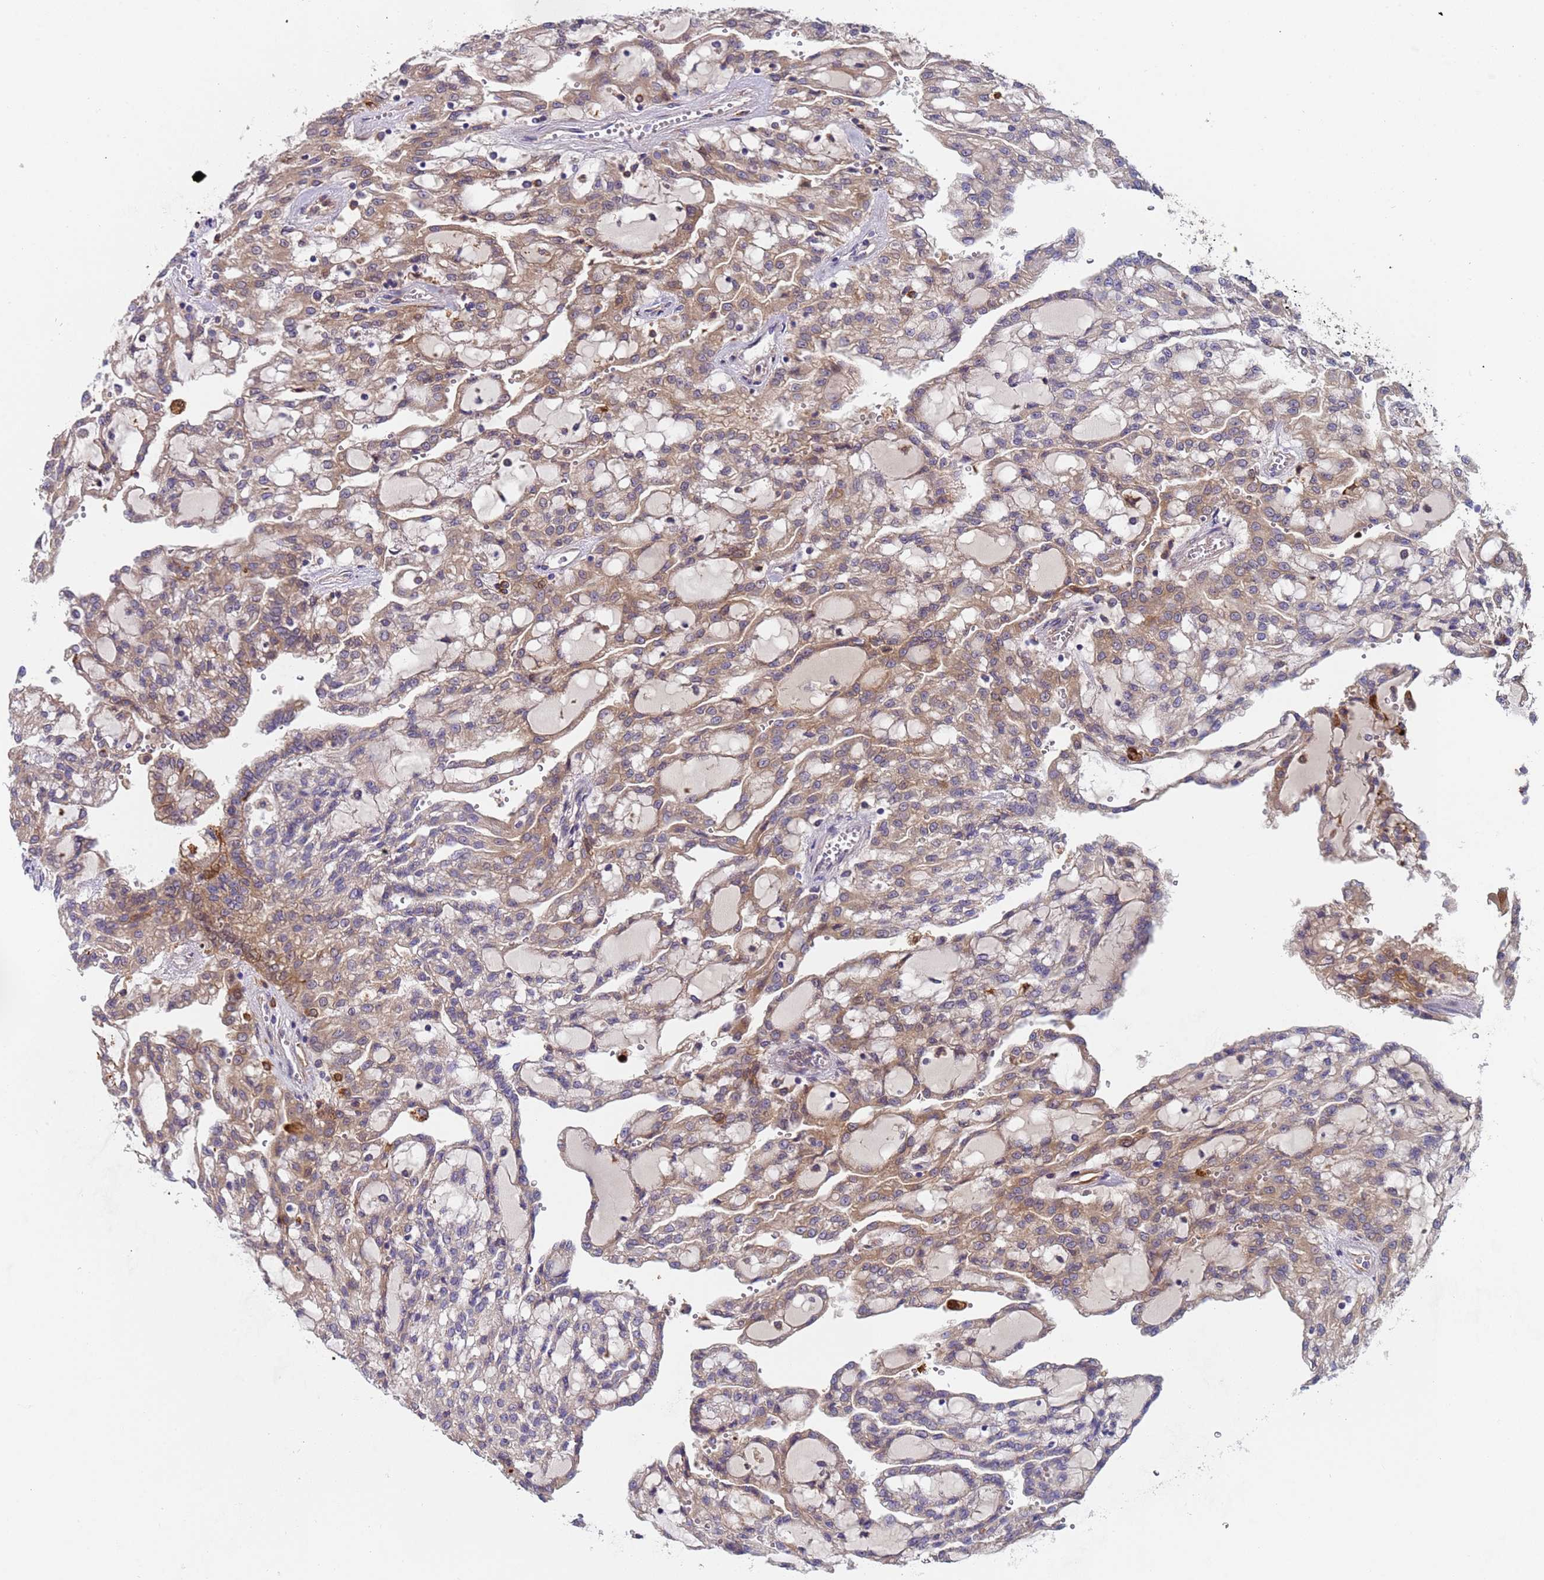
{"staining": {"intensity": "moderate", "quantity": ">75%", "location": "cytoplasmic/membranous"}, "tissue": "renal cancer", "cell_type": "Tumor cells", "image_type": "cancer", "snomed": [{"axis": "morphology", "description": "Adenocarcinoma, NOS"}, {"axis": "topography", "description": "Kidney"}], "caption": "Tumor cells display medium levels of moderate cytoplasmic/membranous positivity in about >75% of cells in human renal cancer (adenocarcinoma).", "gene": "PAQR7", "patient": {"sex": "male", "age": 63}}